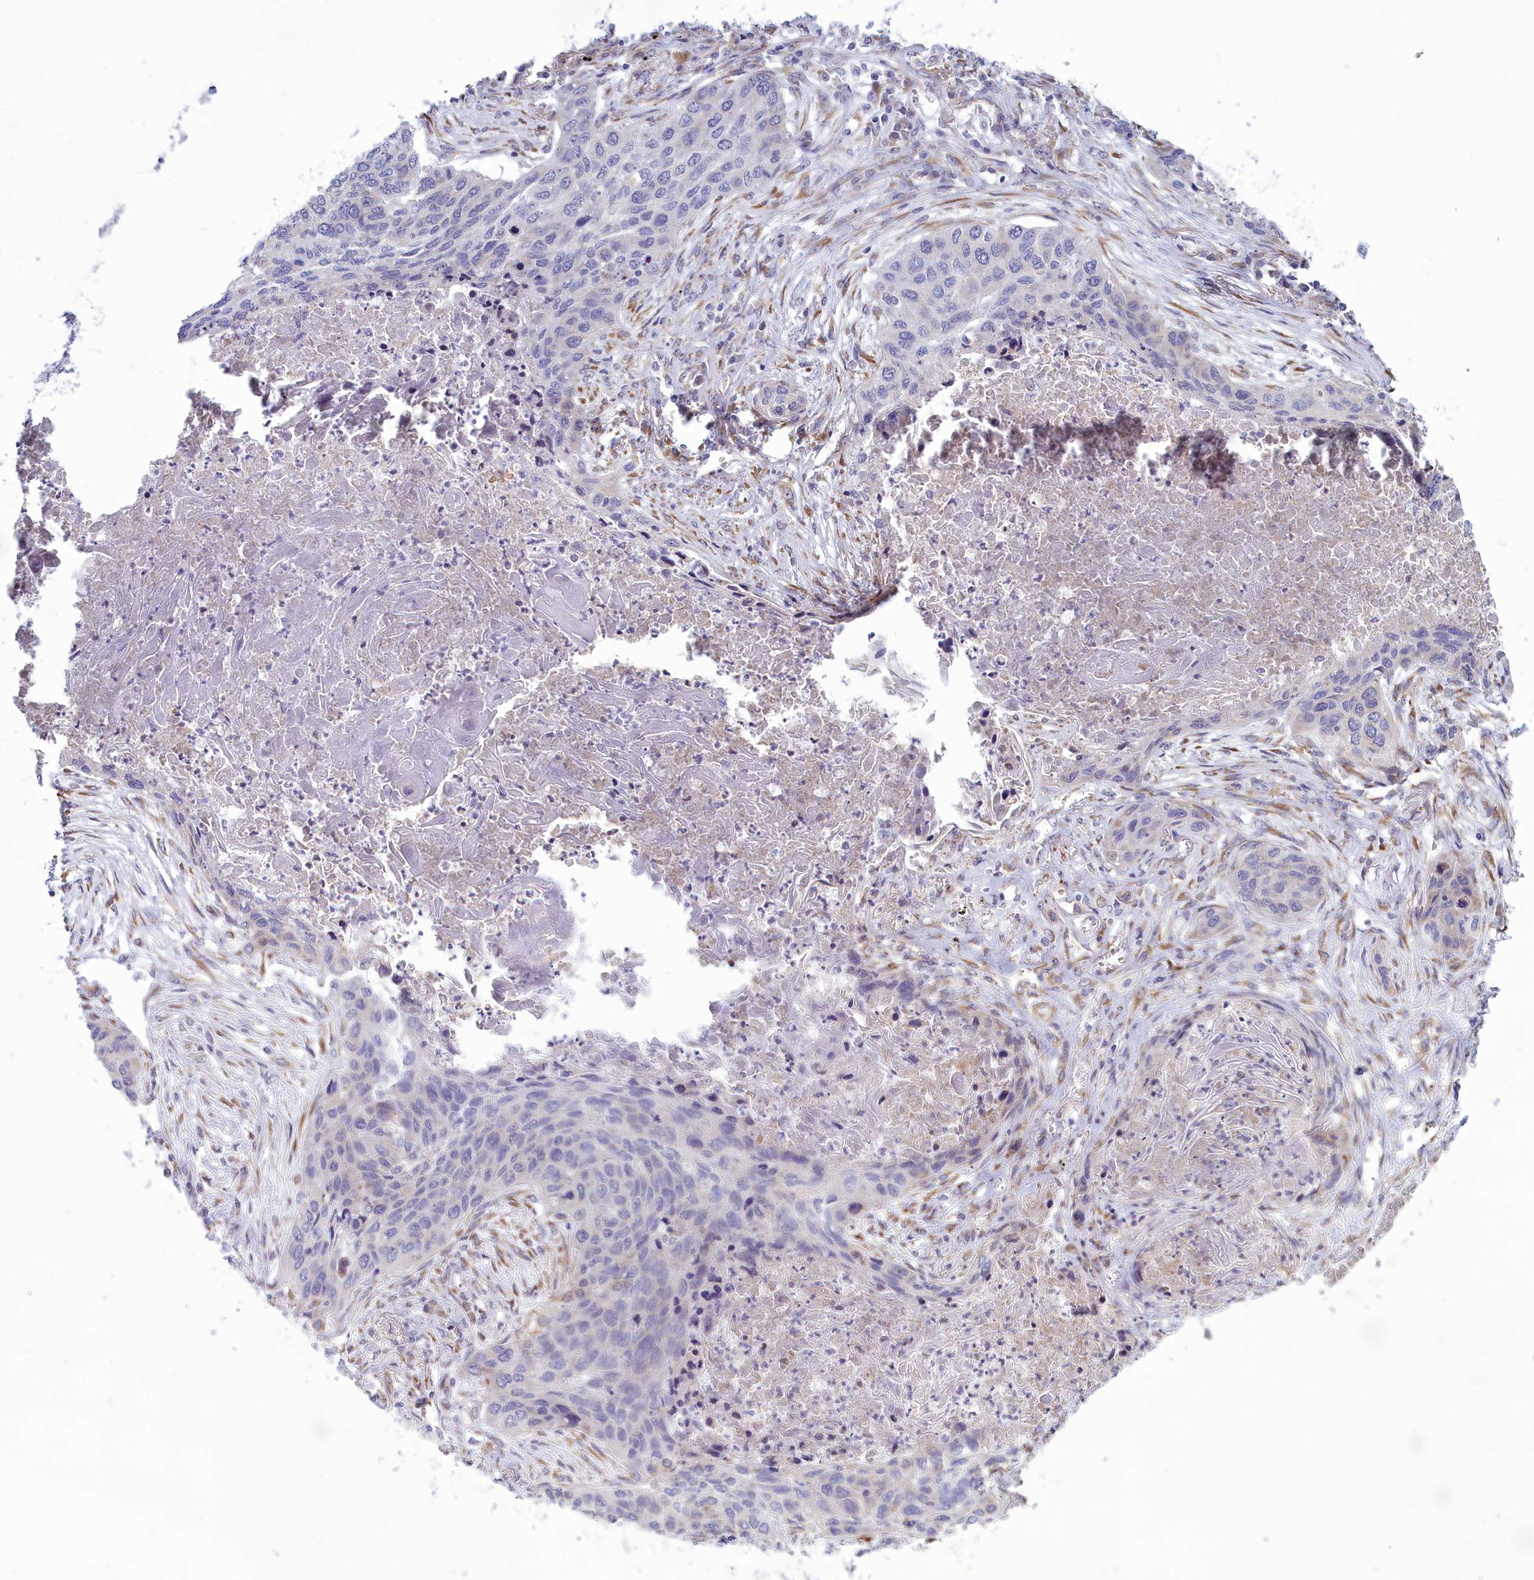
{"staining": {"intensity": "negative", "quantity": "none", "location": "none"}, "tissue": "lung cancer", "cell_type": "Tumor cells", "image_type": "cancer", "snomed": [{"axis": "morphology", "description": "Squamous cell carcinoma, NOS"}, {"axis": "topography", "description": "Lung"}], "caption": "Protein analysis of lung cancer (squamous cell carcinoma) exhibits no significant expression in tumor cells.", "gene": "CENATAC", "patient": {"sex": "female", "age": 63}}